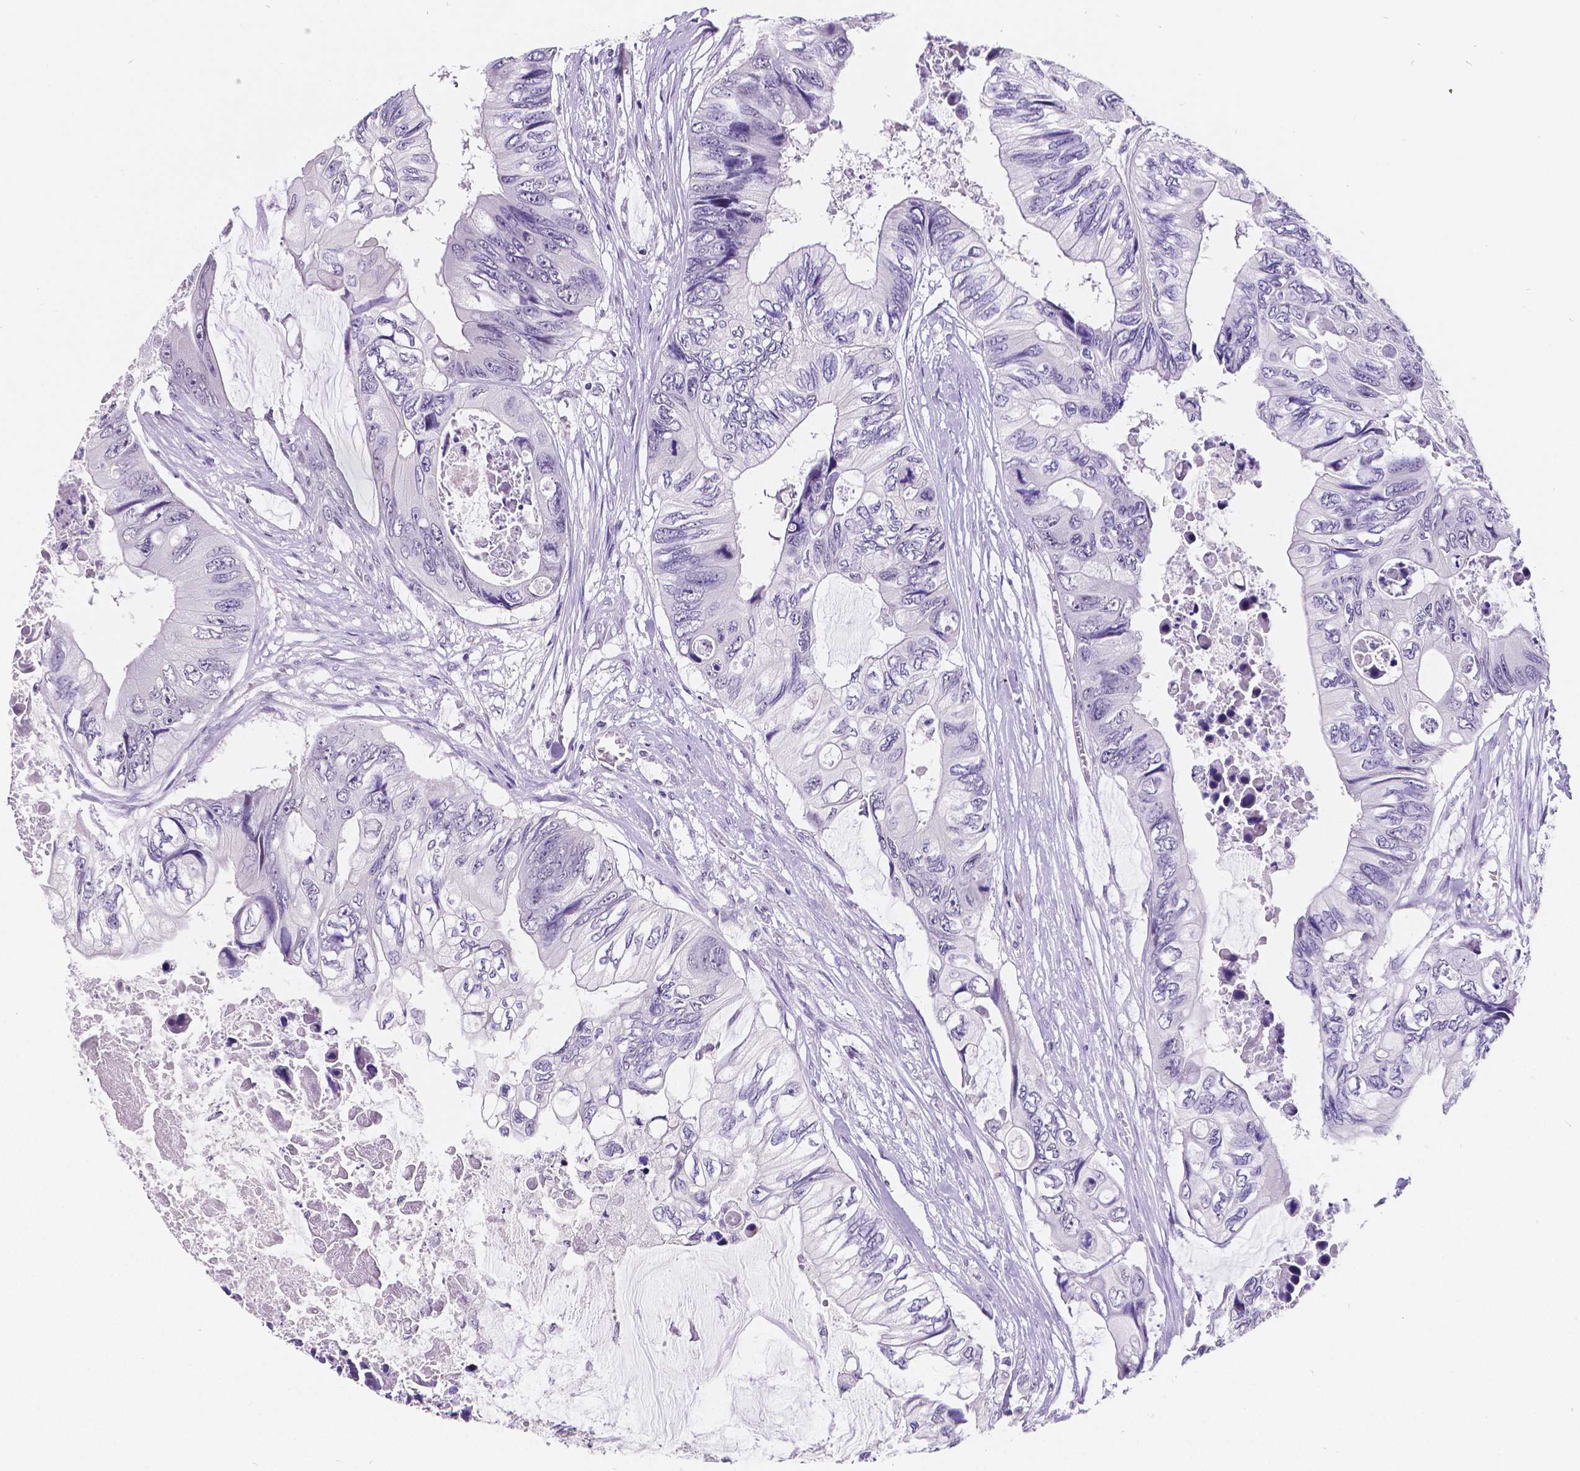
{"staining": {"intensity": "negative", "quantity": "none", "location": "none"}, "tissue": "colorectal cancer", "cell_type": "Tumor cells", "image_type": "cancer", "snomed": [{"axis": "morphology", "description": "Adenocarcinoma, NOS"}, {"axis": "topography", "description": "Rectum"}], "caption": "Immunohistochemistry of colorectal cancer demonstrates no positivity in tumor cells.", "gene": "MEF2C", "patient": {"sex": "male", "age": 63}}